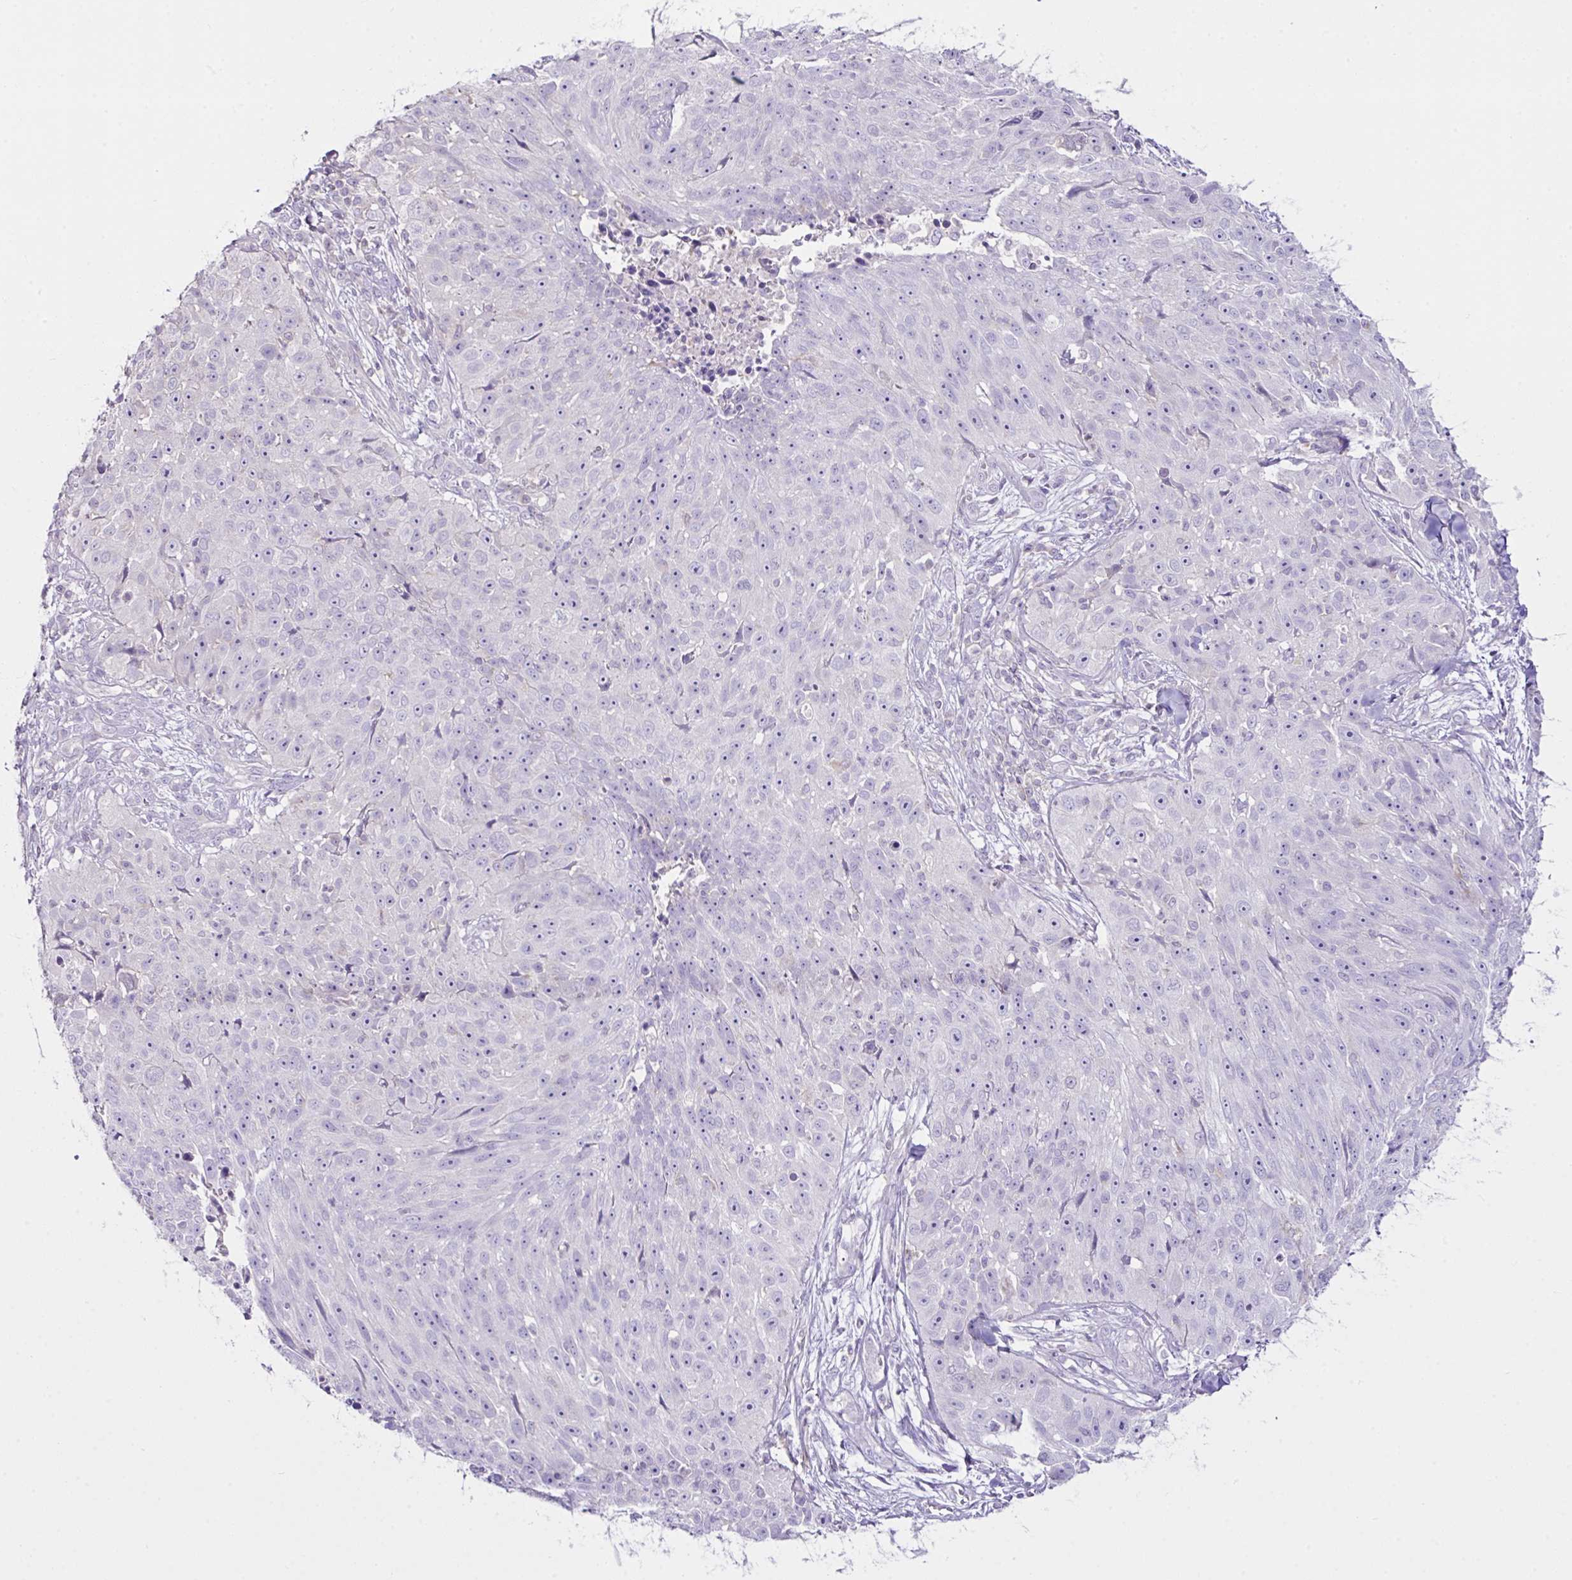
{"staining": {"intensity": "negative", "quantity": "none", "location": "none"}, "tissue": "skin cancer", "cell_type": "Tumor cells", "image_type": "cancer", "snomed": [{"axis": "morphology", "description": "Squamous cell carcinoma, NOS"}, {"axis": "topography", "description": "Skin"}], "caption": "This is an IHC image of squamous cell carcinoma (skin). There is no staining in tumor cells.", "gene": "D2HGDH", "patient": {"sex": "female", "age": 87}}